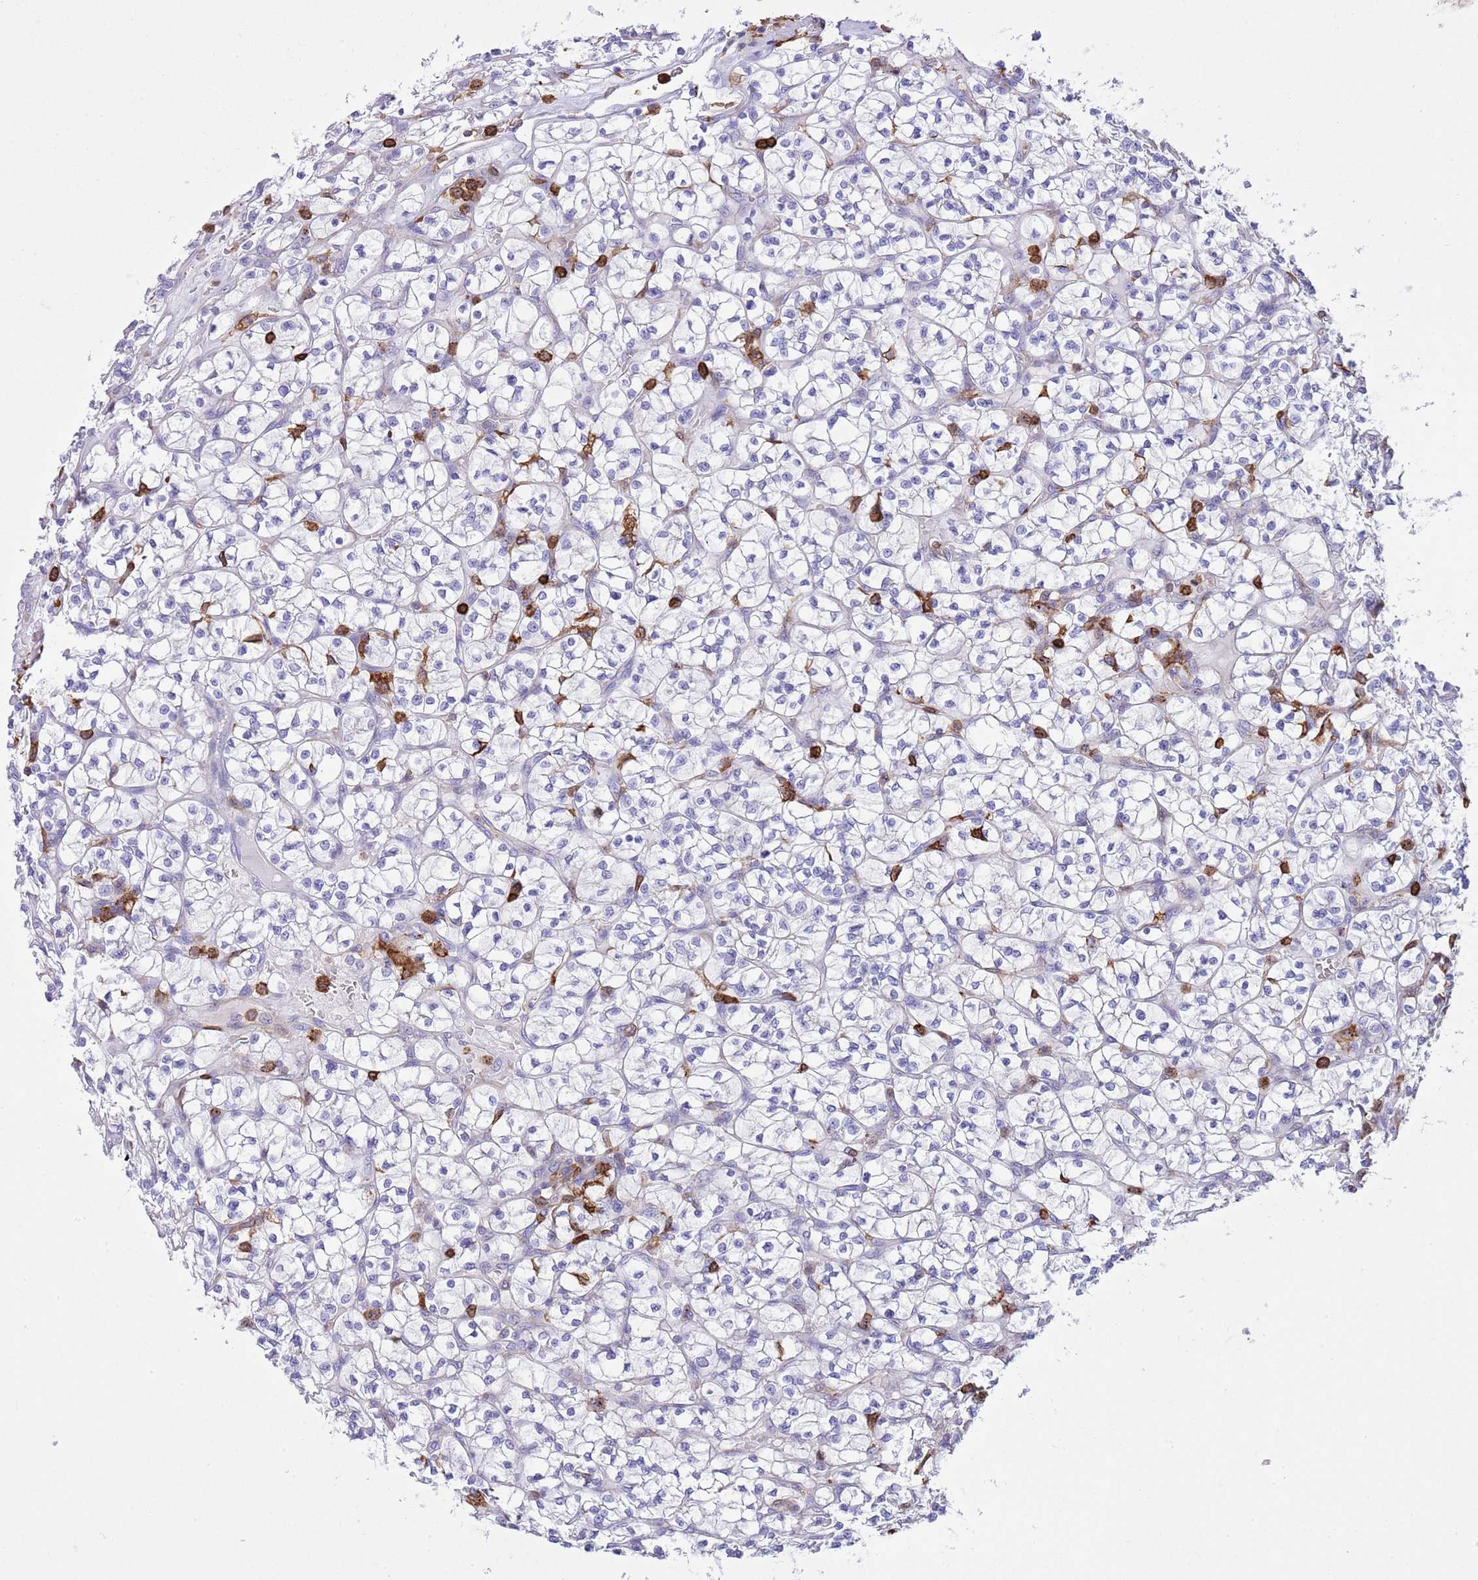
{"staining": {"intensity": "negative", "quantity": "none", "location": "none"}, "tissue": "renal cancer", "cell_type": "Tumor cells", "image_type": "cancer", "snomed": [{"axis": "morphology", "description": "Adenocarcinoma, NOS"}, {"axis": "topography", "description": "Kidney"}], "caption": "This is an immunohistochemistry (IHC) micrograph of human renal cancer. There is no positivity in tumor cells.", "gene": "EFHD2", "patient": {"sex": "female", "age": 64}}